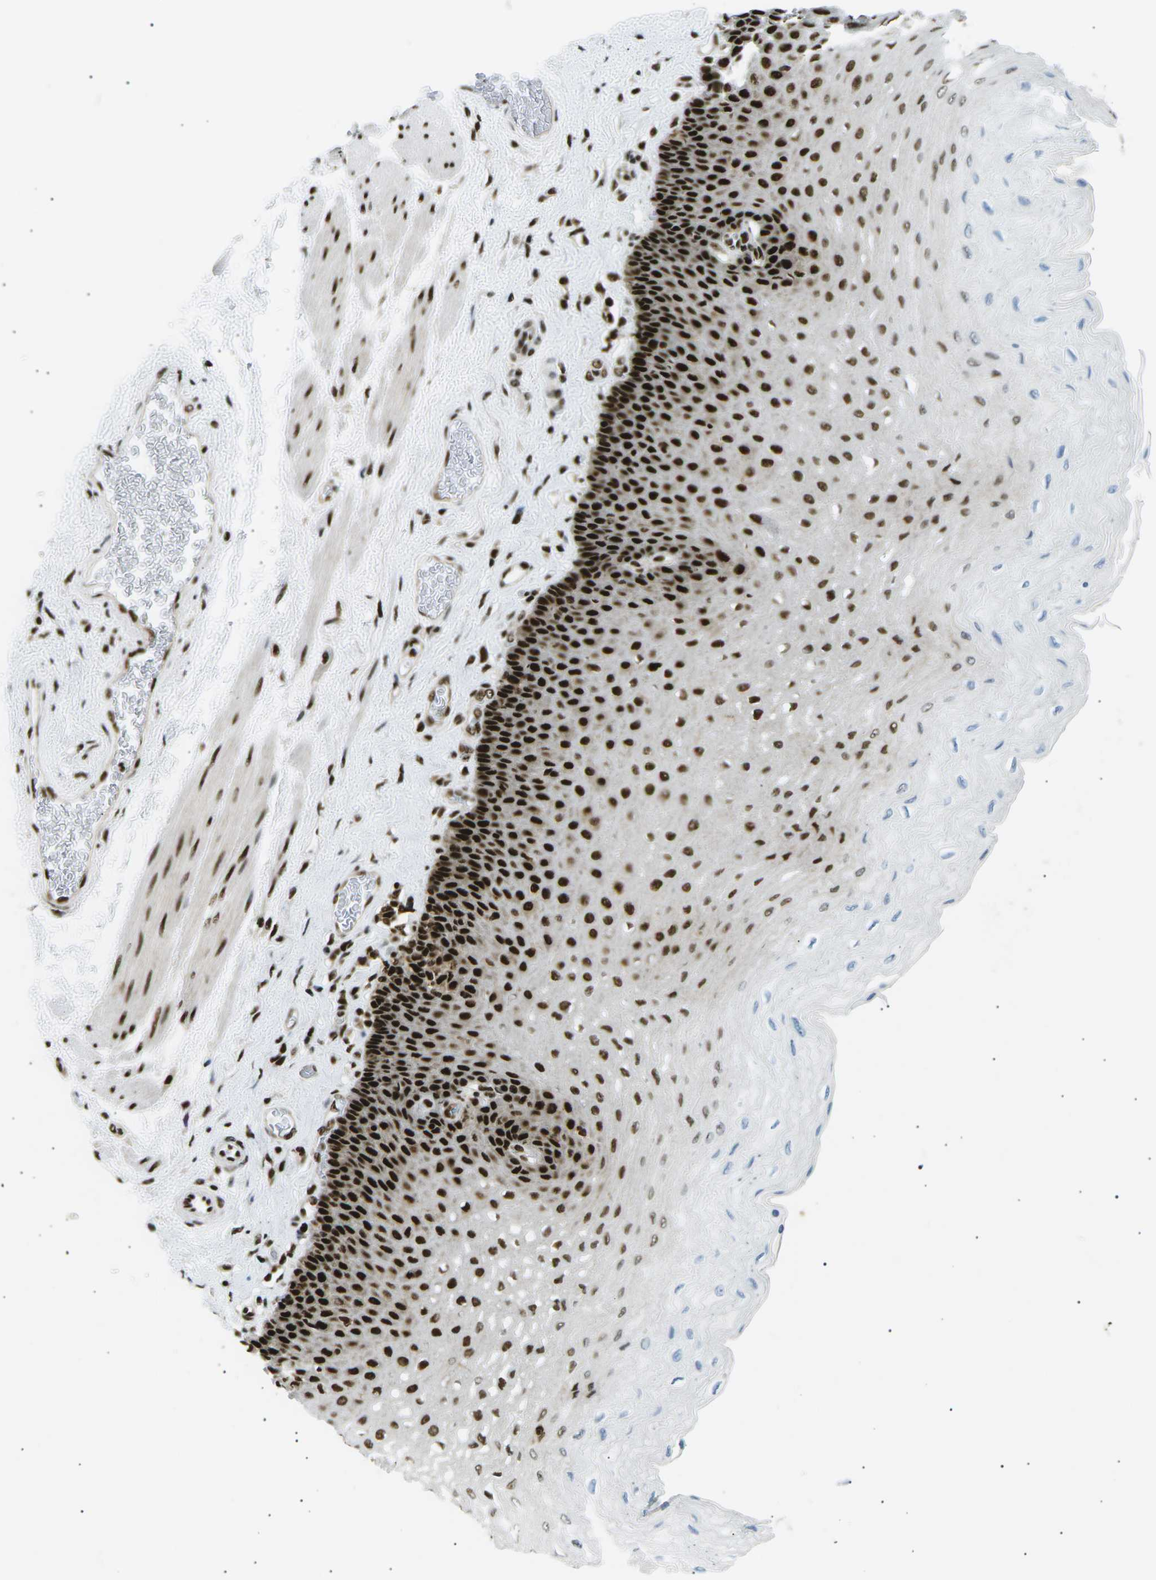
{"staining": {"intensity": "strong", "quantity": ">75%", "location": "nuclear"}, "tissue": "esophagus", "cell_type": "Squamous epithelial cells", "image_type": "normal", "snomed": [{"axis": "morphology", "description": "Normal tissue, NOS"}, {"axis": "topography", "description": "Esophagus"}], "caption": "Squamous epithelial cells reveal strong nuclear positivity in approximately >75% of cells in normal esophagus.", "gene": "RPA2", "patient": {"sex": "female", "age": 72}}